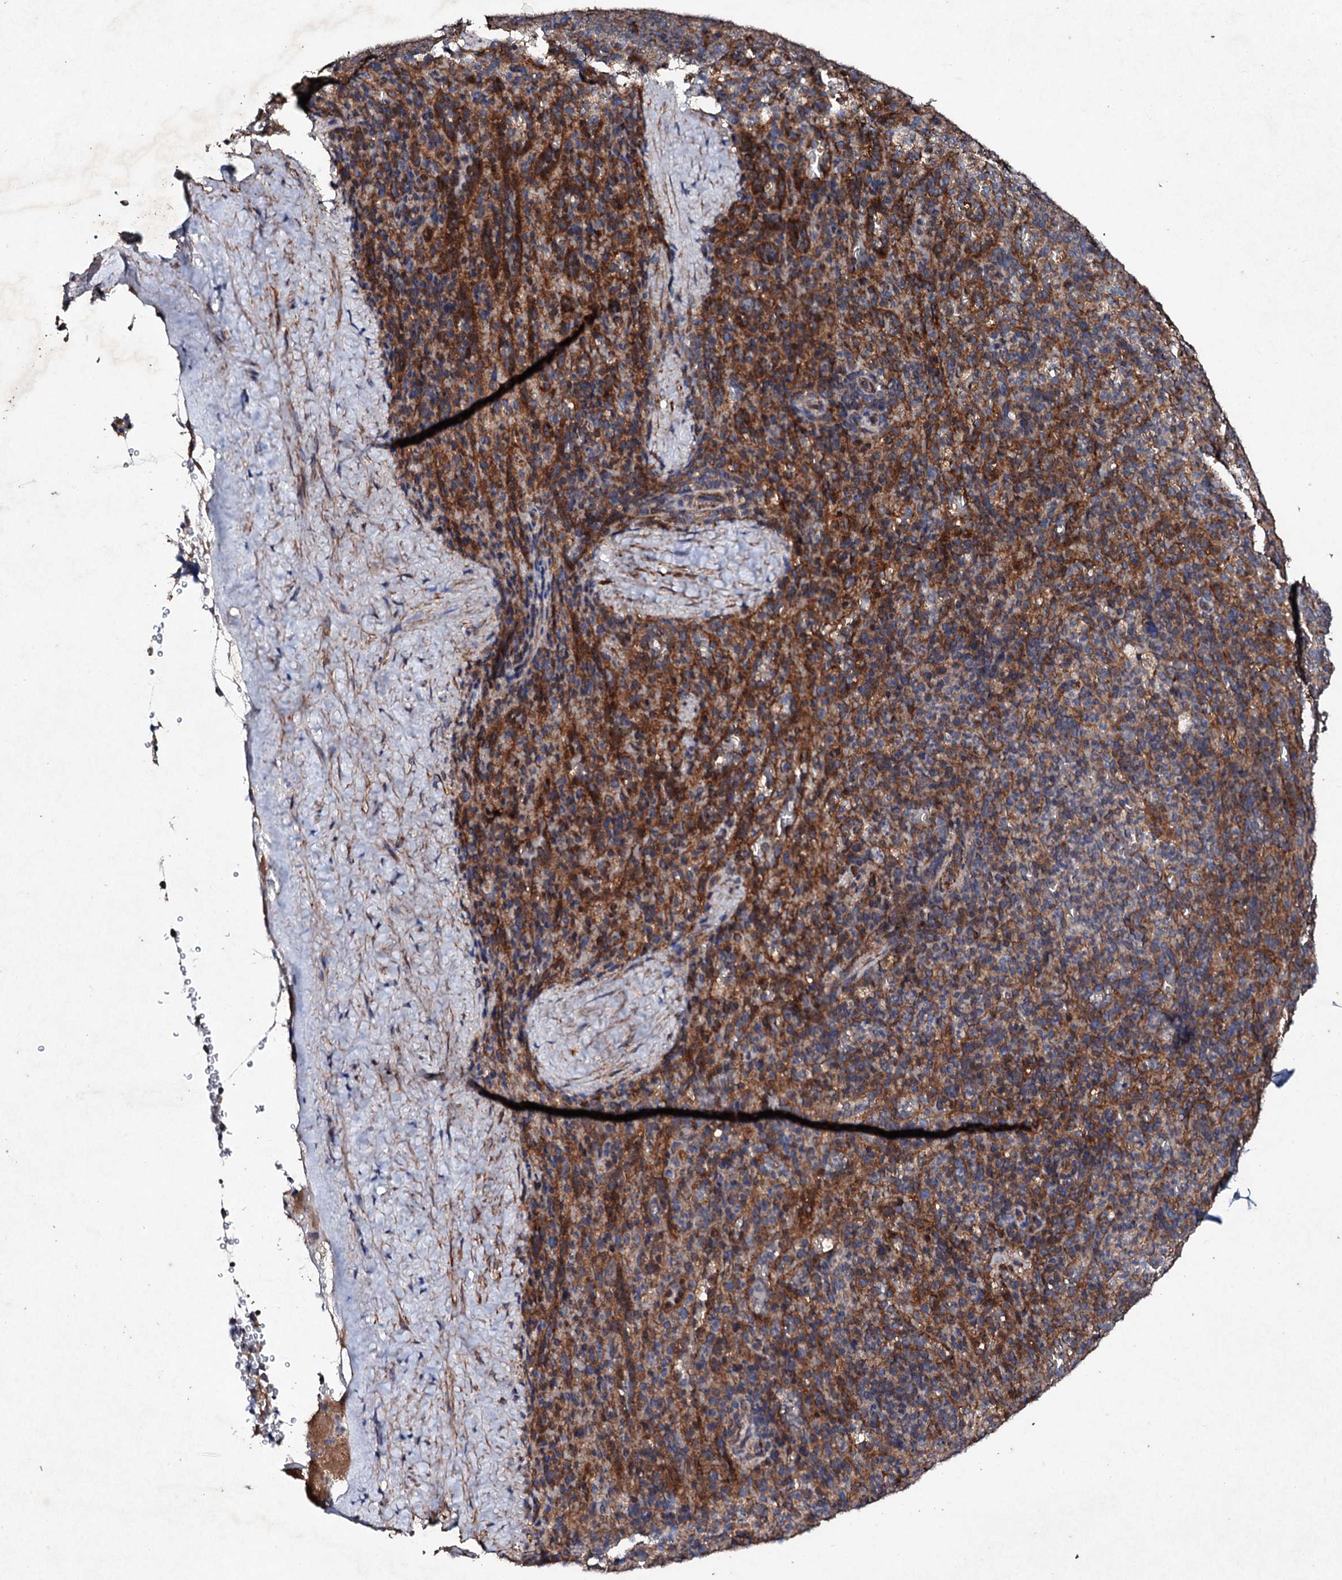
{"staining": {"intensity": "weak", "quantity": "<25%", "location": "cytoplasmic/membranous"}, "tissue": "spleen", "cell_type": "Cells in red pulp", "image_type": "normal", "snomed": [{"axis": "morphology", "description": "Normal tissue, NOS"}, {"axis": "topography", "description": "Spleen"}], "caption": "Immunohistochemistry (IHC) micrograph of normal spleen: human spleen stained with DAB reveals no significant protein staining in cells in red pulp.", "gene": "MOCOS", "patient": {"sex": "female", "age": 21}}